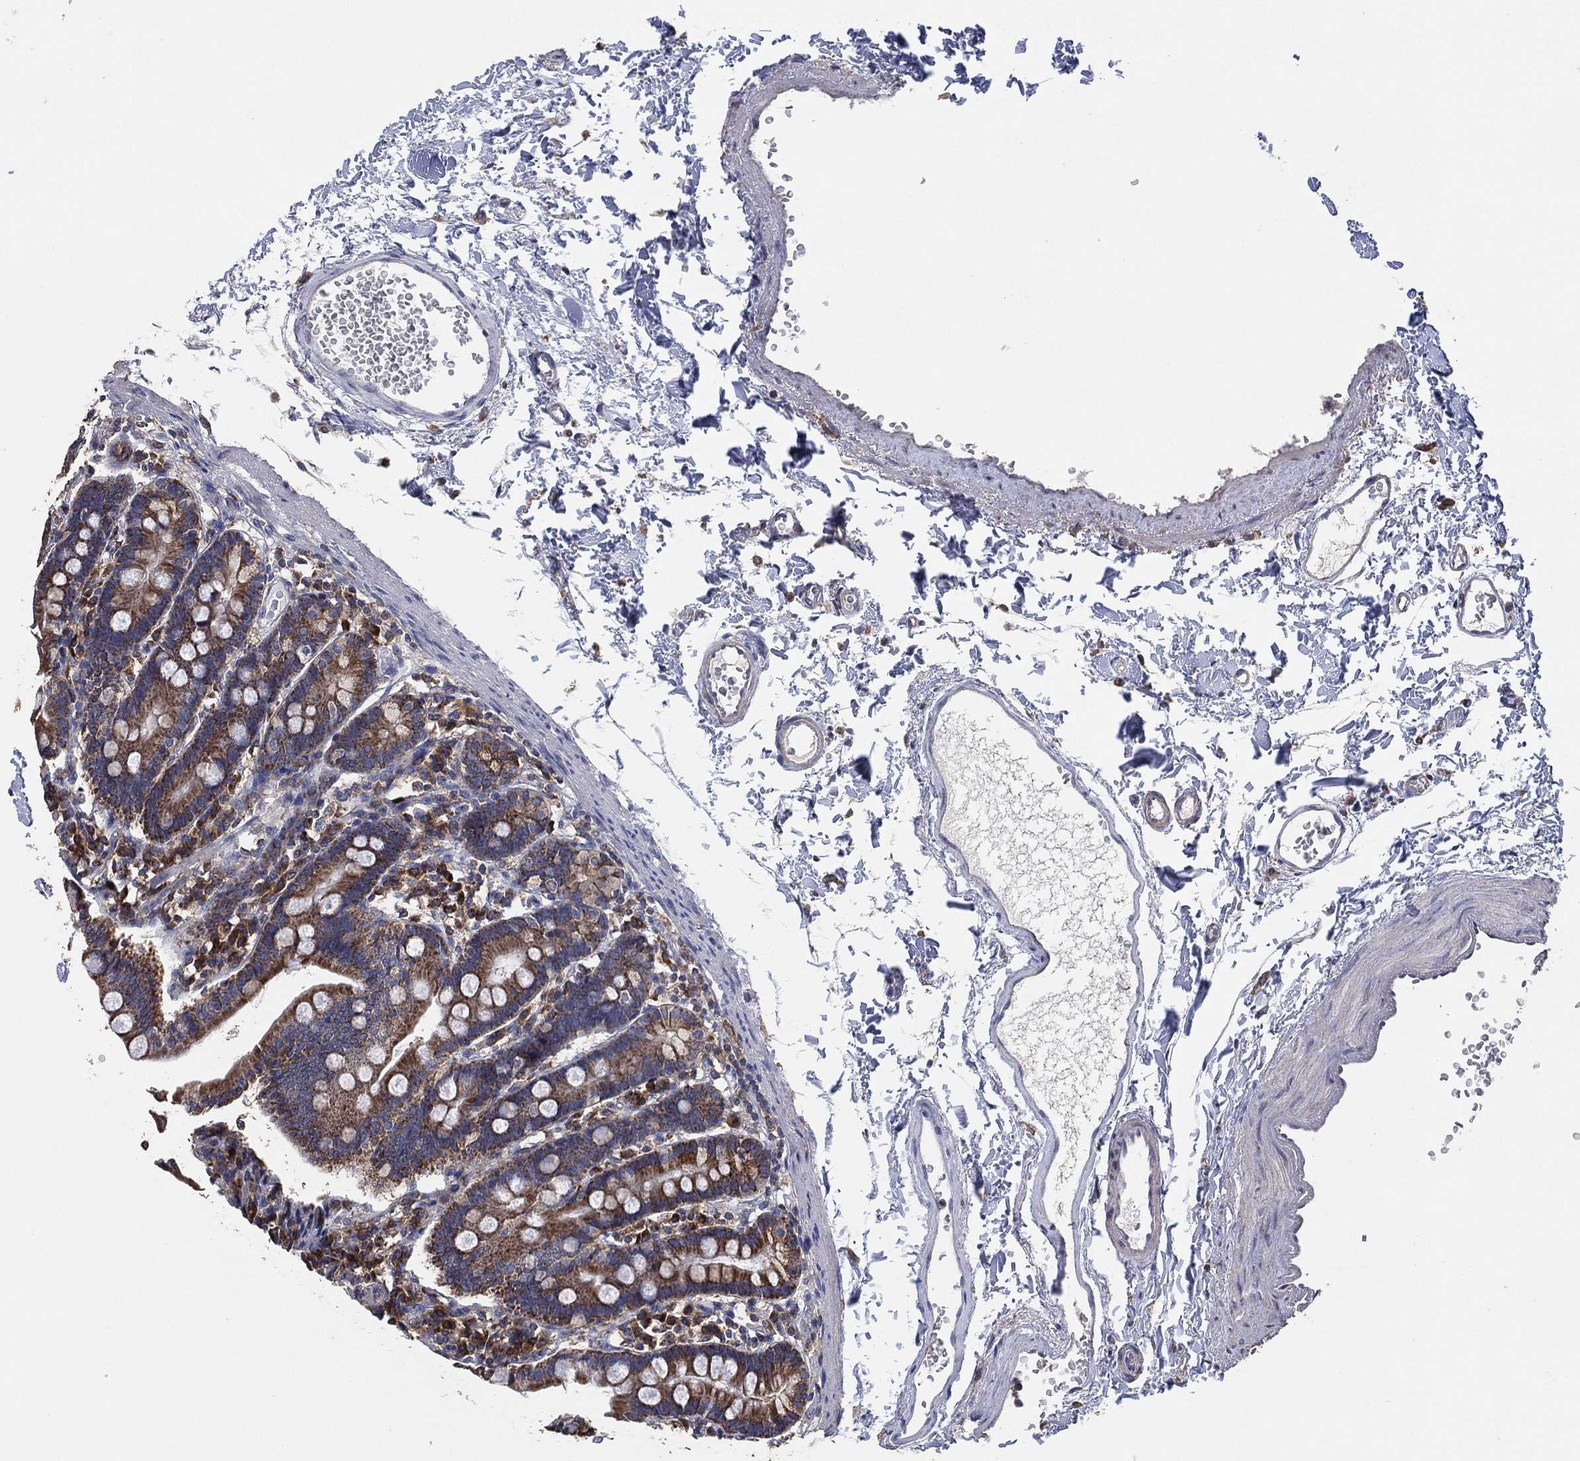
{"staining": {"intensity": "strong", "quantity": "25%-75%", "location": "cytoplasmic/membranous"}, "tissue": "duodenum", "cell_type": "Glandular cells", "image_type": "normal", "snomed": [{"axis": "morphology", "description": "Normal tissue, NOS"}, {"axis": "topography", "description": "Duodenum"}], "caption": "A micrograph of human duodenum stained for a protein reveals strong cytoplasmic/membranous brown staining in glandular cells.", "gene": "LIMD1", "patient": {"sex": "female", "age": 67}}